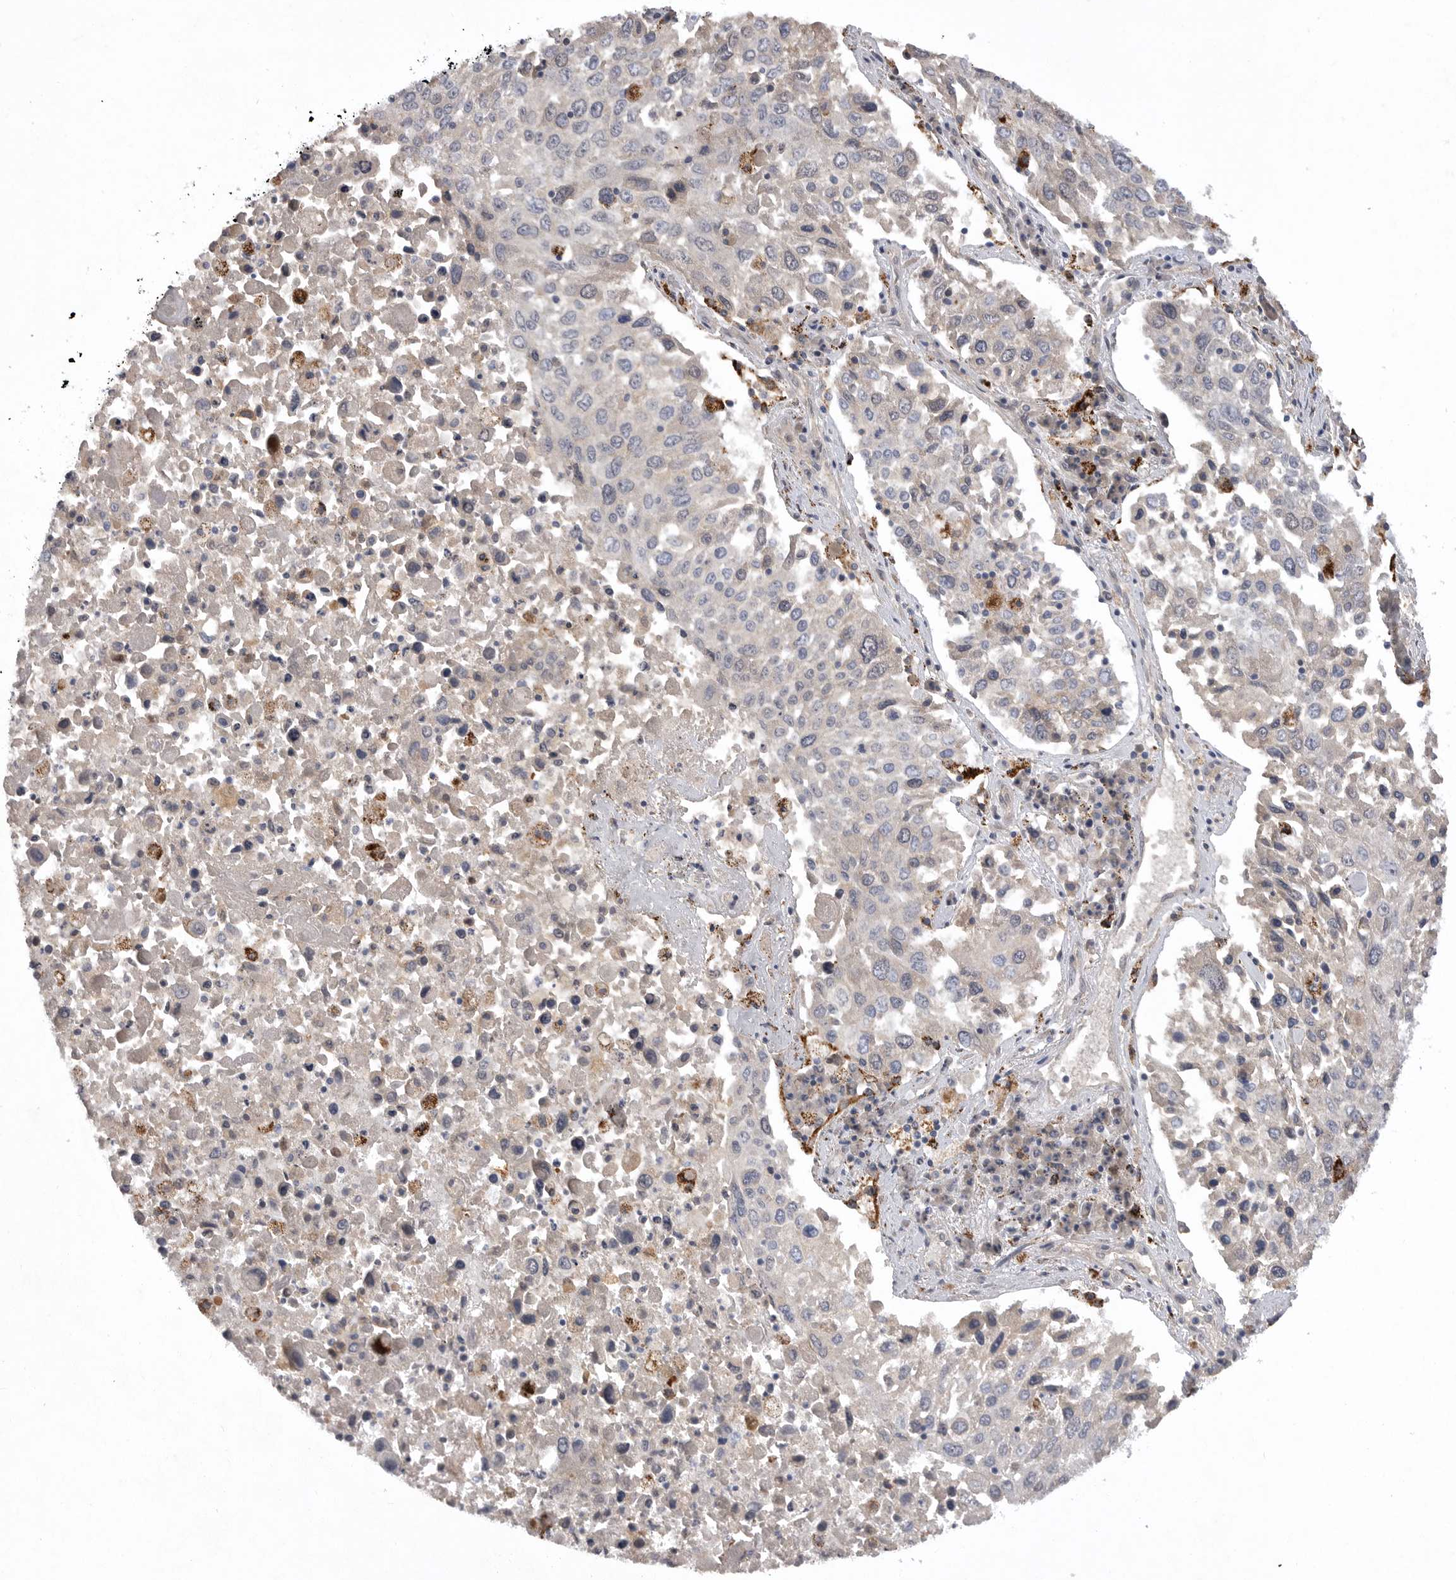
{"staining": {"intensity": "weak", "quantity": "<25%", "location": "cytoplasmic/membranous"}, "tissue": "lung cancer", "cell_type": "Tumor cells", "image_type": "cancer", "snomed": [{"axis": "morphology", "description": "Squamous cell carcinoma, NOS"}, {"axis": "topography", "description": "Lung"}], "caption": "A photomicrograph of squamous cell carcinoma (lung) stained for a protein shows no brown staining in tumor cells. The staining was performed using DAB (3,3'-diaminobenzidine) to visualize the protein expression in brown, while the nuclei were stained in blue with hematoxylin (Magnification: 20x).", "gene": "DHDDS", "patient": {"sex": "male", "age": 65}}